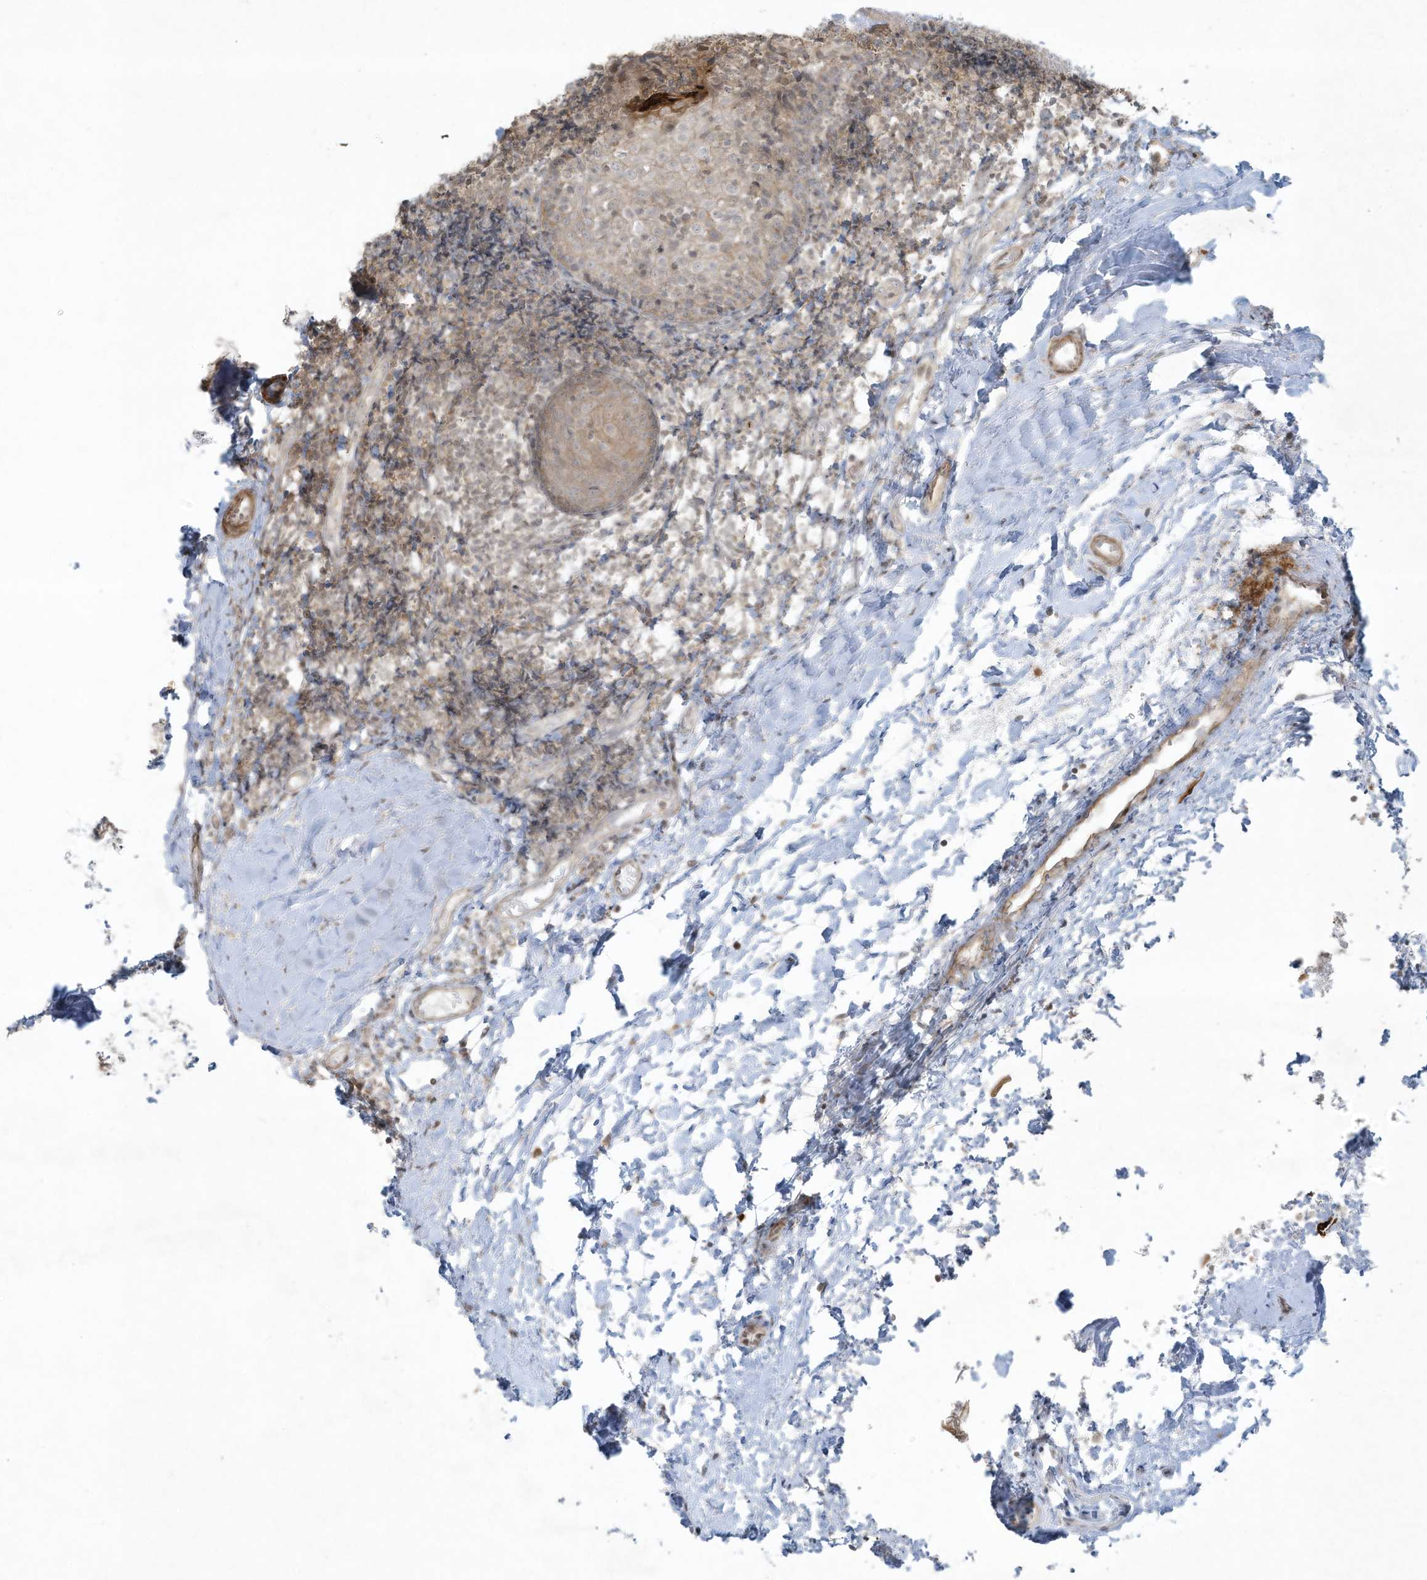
{"staining": {"intensity": "moderate", "quantity": "<25%", "location": "cytoplasmic/membranous"}, "tissue": "tonsil", "cell_type": "Germinal center cells", "image_type": "normal", "snomed": [{"axis": "morphology", "description": "Normal tissue, NOS"}, {"axis": "topography", "description": "Tonsil"}], "caption": "Tonsil stained with IHC reveals moderate cytoplasmic/membranous expression in approximately <25% of germinal center cells.", "gene": "ZNF263", "patient": {"sex": "female", "age": 19}}